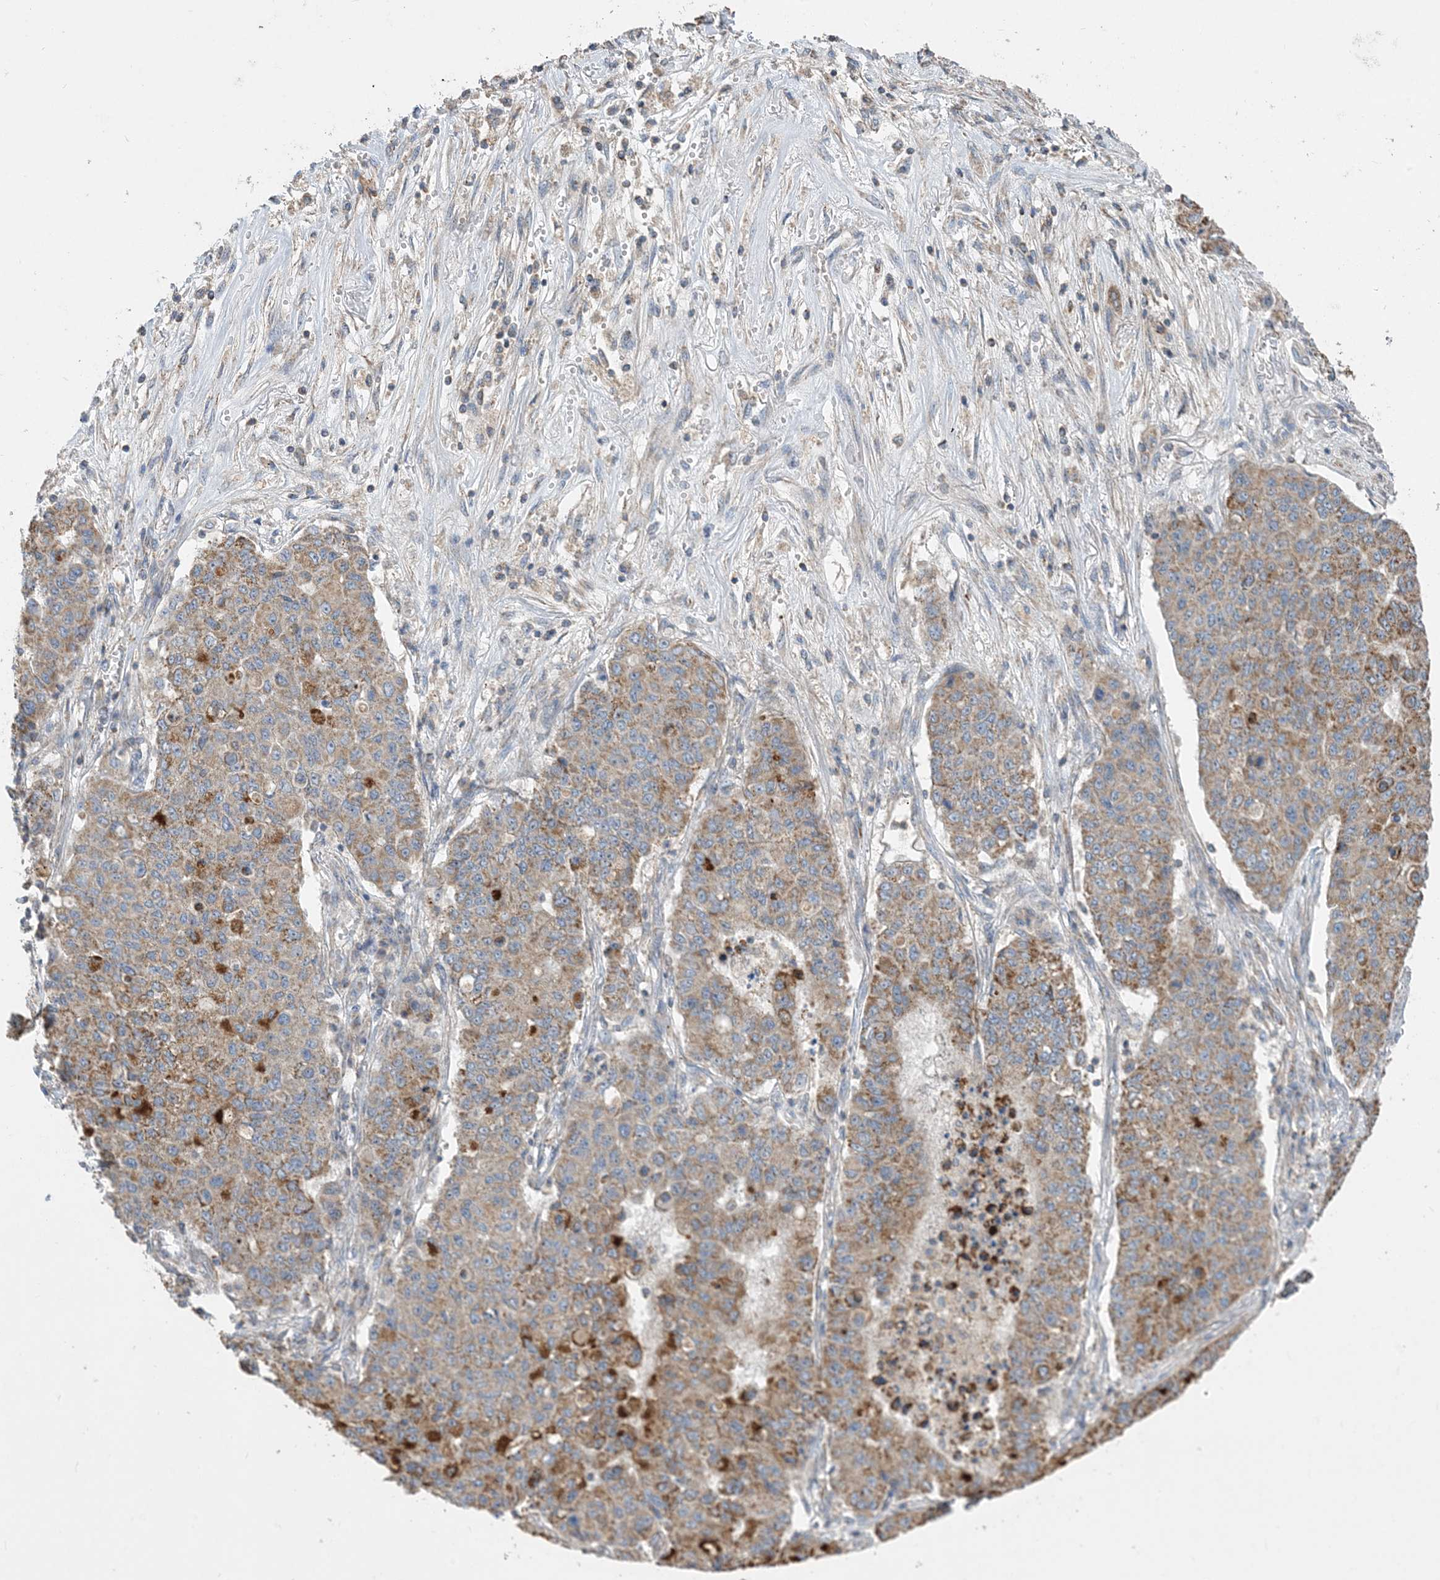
{"staining": {"intensity": "moderate", "quantity": ">75%", "location": "cytoplasmic/membranous"}, "tissue": "lung cancer", "cell_type": "Tumor cells", "image_type": "cancer", "snomed": [{"axis": "morphology", "description": "Squamous cell carcinoma, NOS"}, {"axis": "topography", "description": "Lung"}], "caption": "Moderate cytoplasmic/membranous expression for a protein is identified in about >75% of tumor cells of lung cancer (squamous cell carcinoma) using immunohistochemistry.", "gene": "ECHDC1", "patient": {"sex": "male", "age": 74}}